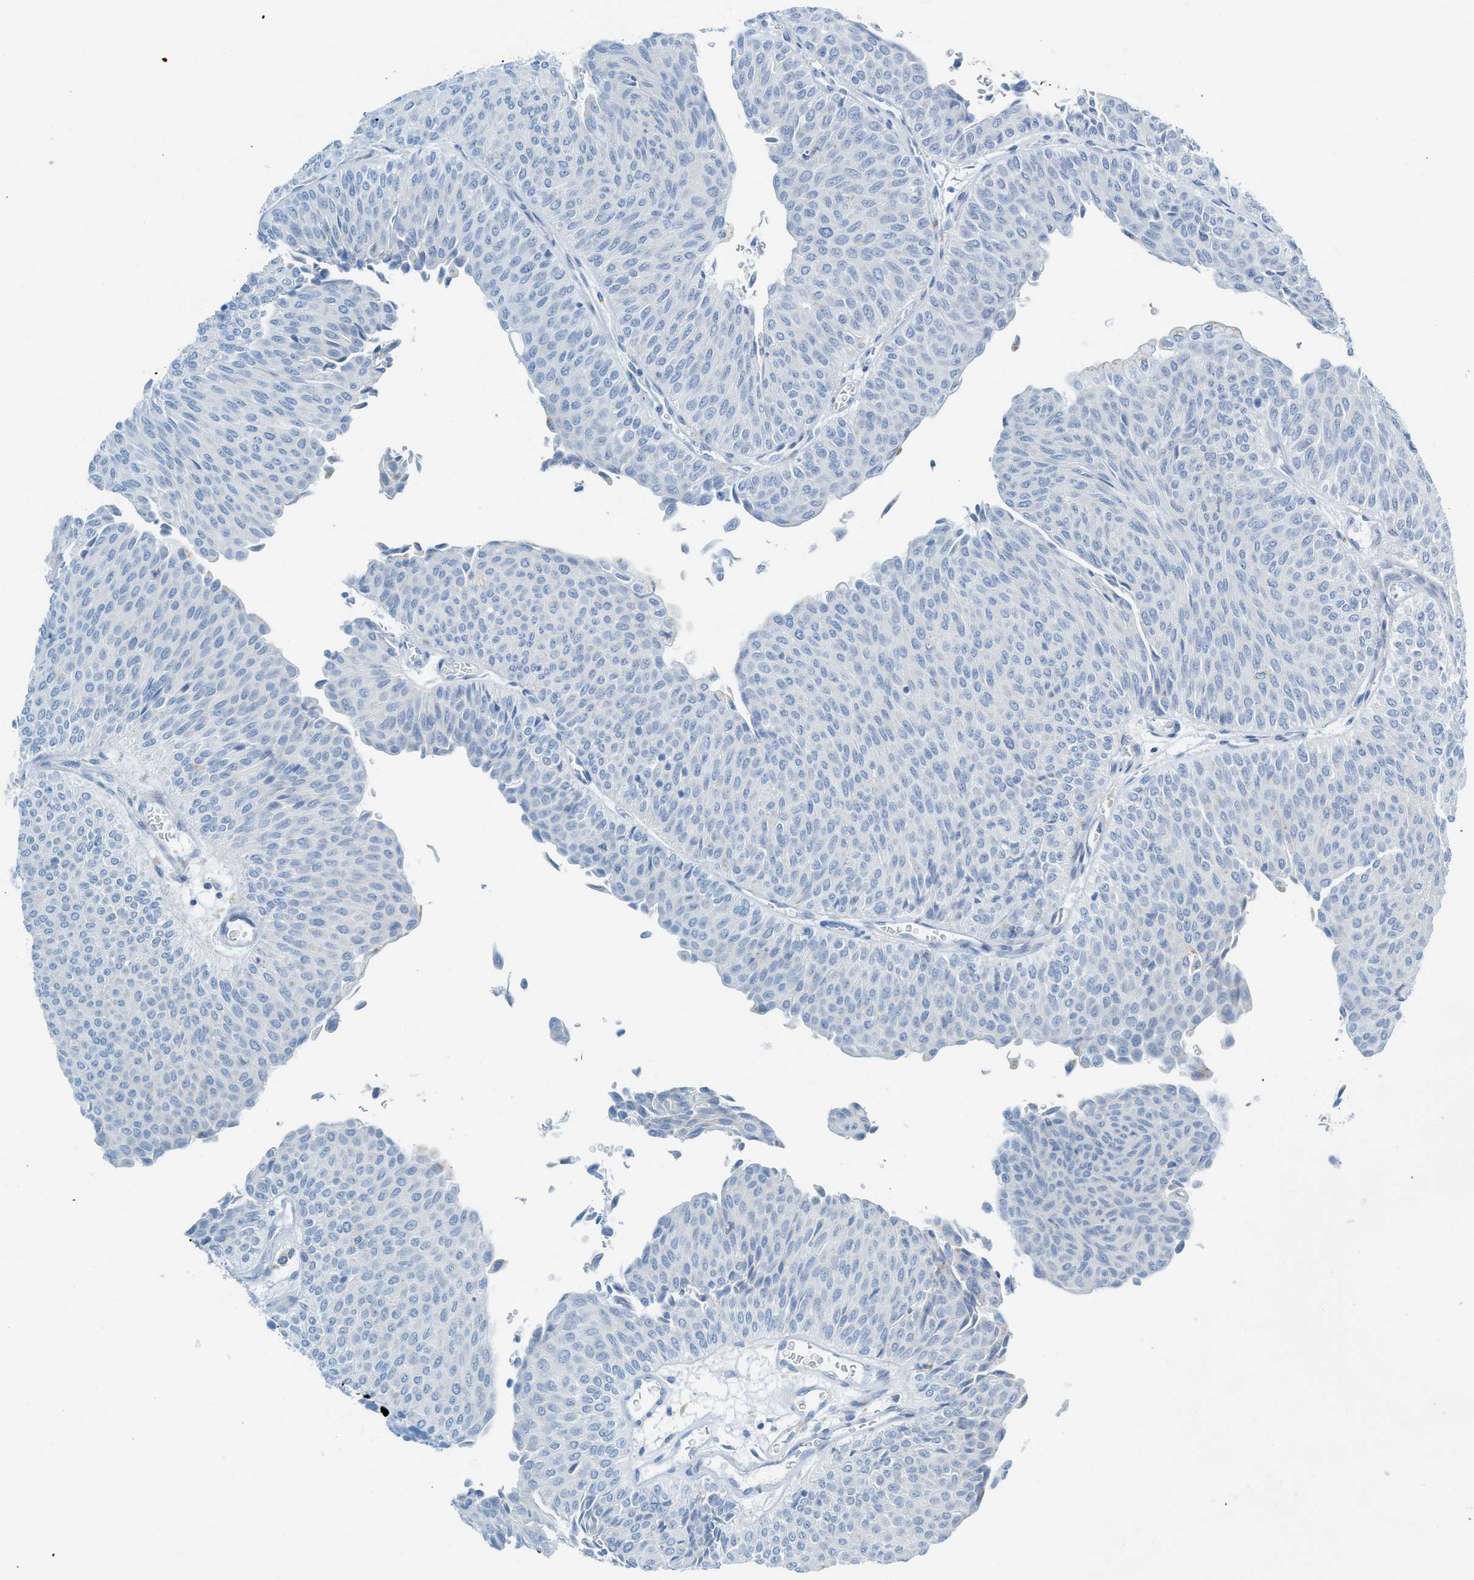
{"staining": {"intensity": "negative", "quantity": "none", "location": "none"}, "tissue": "urothelial cancer", "cell_type": "Tumor cells", "image_type": "cancer", "snomed": [{"axis": "morphology", "description": "Urothelial carcinoma, Low grade"}, {"axis": "topography", "description": "Urinary bladder"}], "caption": "Tumor cells show no significant expression in urothelial carcinoma (low-grade). (DAB (3,3'-diaminobenzidine) IHC, high magnification).", "gene": "C21orf62", "patient": {"sex": "male", "age": 78}}